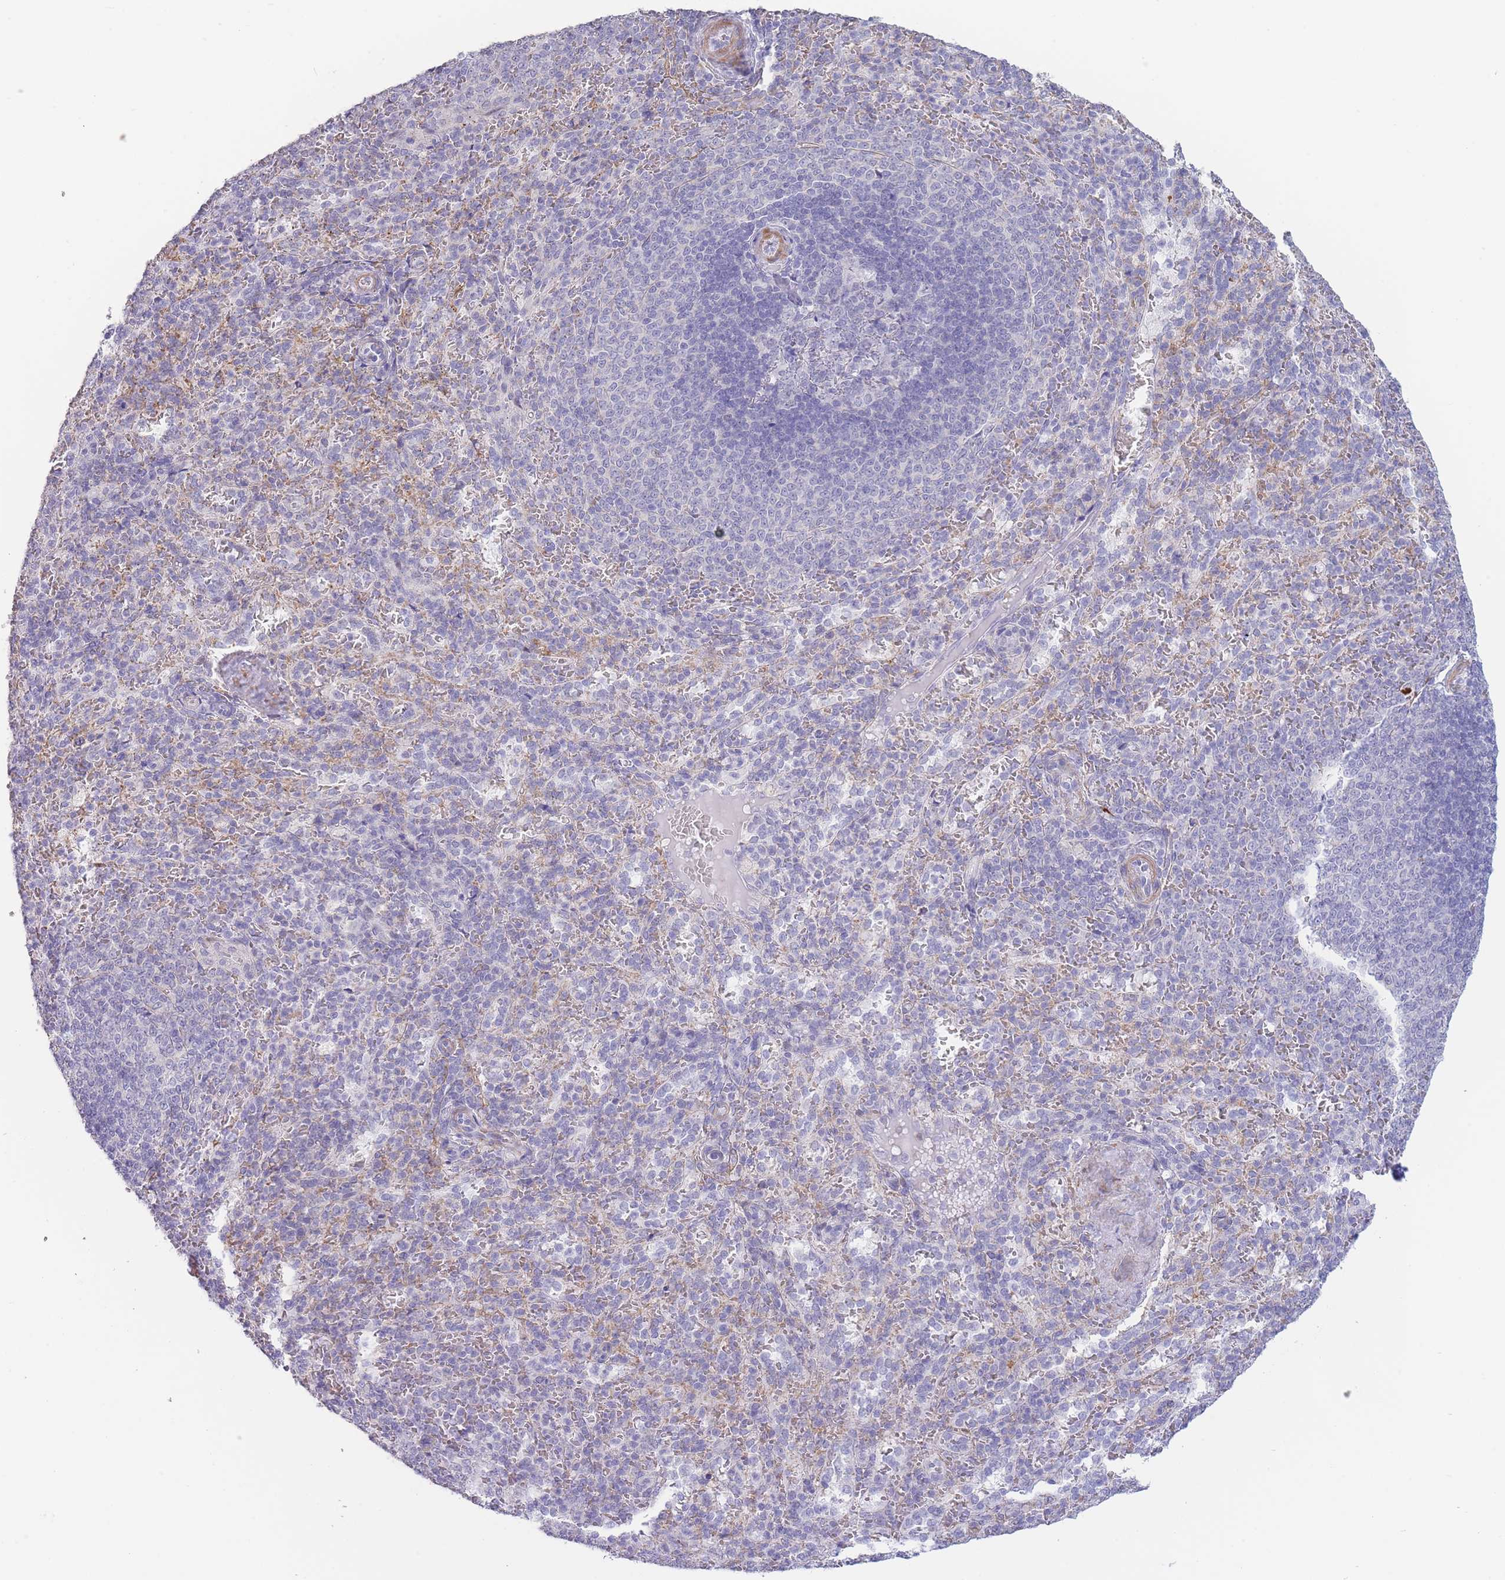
{"staining": {"intensity": "negative", "quantity": "none", "location": "none"}, "tissue": "spleen", "cell_type": "Cells in red pulp", "image_type": "normal", "snomed": [{"axis": "morphology", "description": "Normal tissue, NOS"}, {"axis": "topography", "description": "Spleen"}], "caption": "Immunohistochemistry (IHC) photomicrograph of benign spleen: spleen stained with DAB reveals no significant protein expression in cells in red pulp. Brightfield microscopy of immunohistochemistry stained with DAB (brown) and hematoxylin (blue), captured at high magnification.", "gene": "ASAP3", "patient": {"sex": "female", "age": 21}}